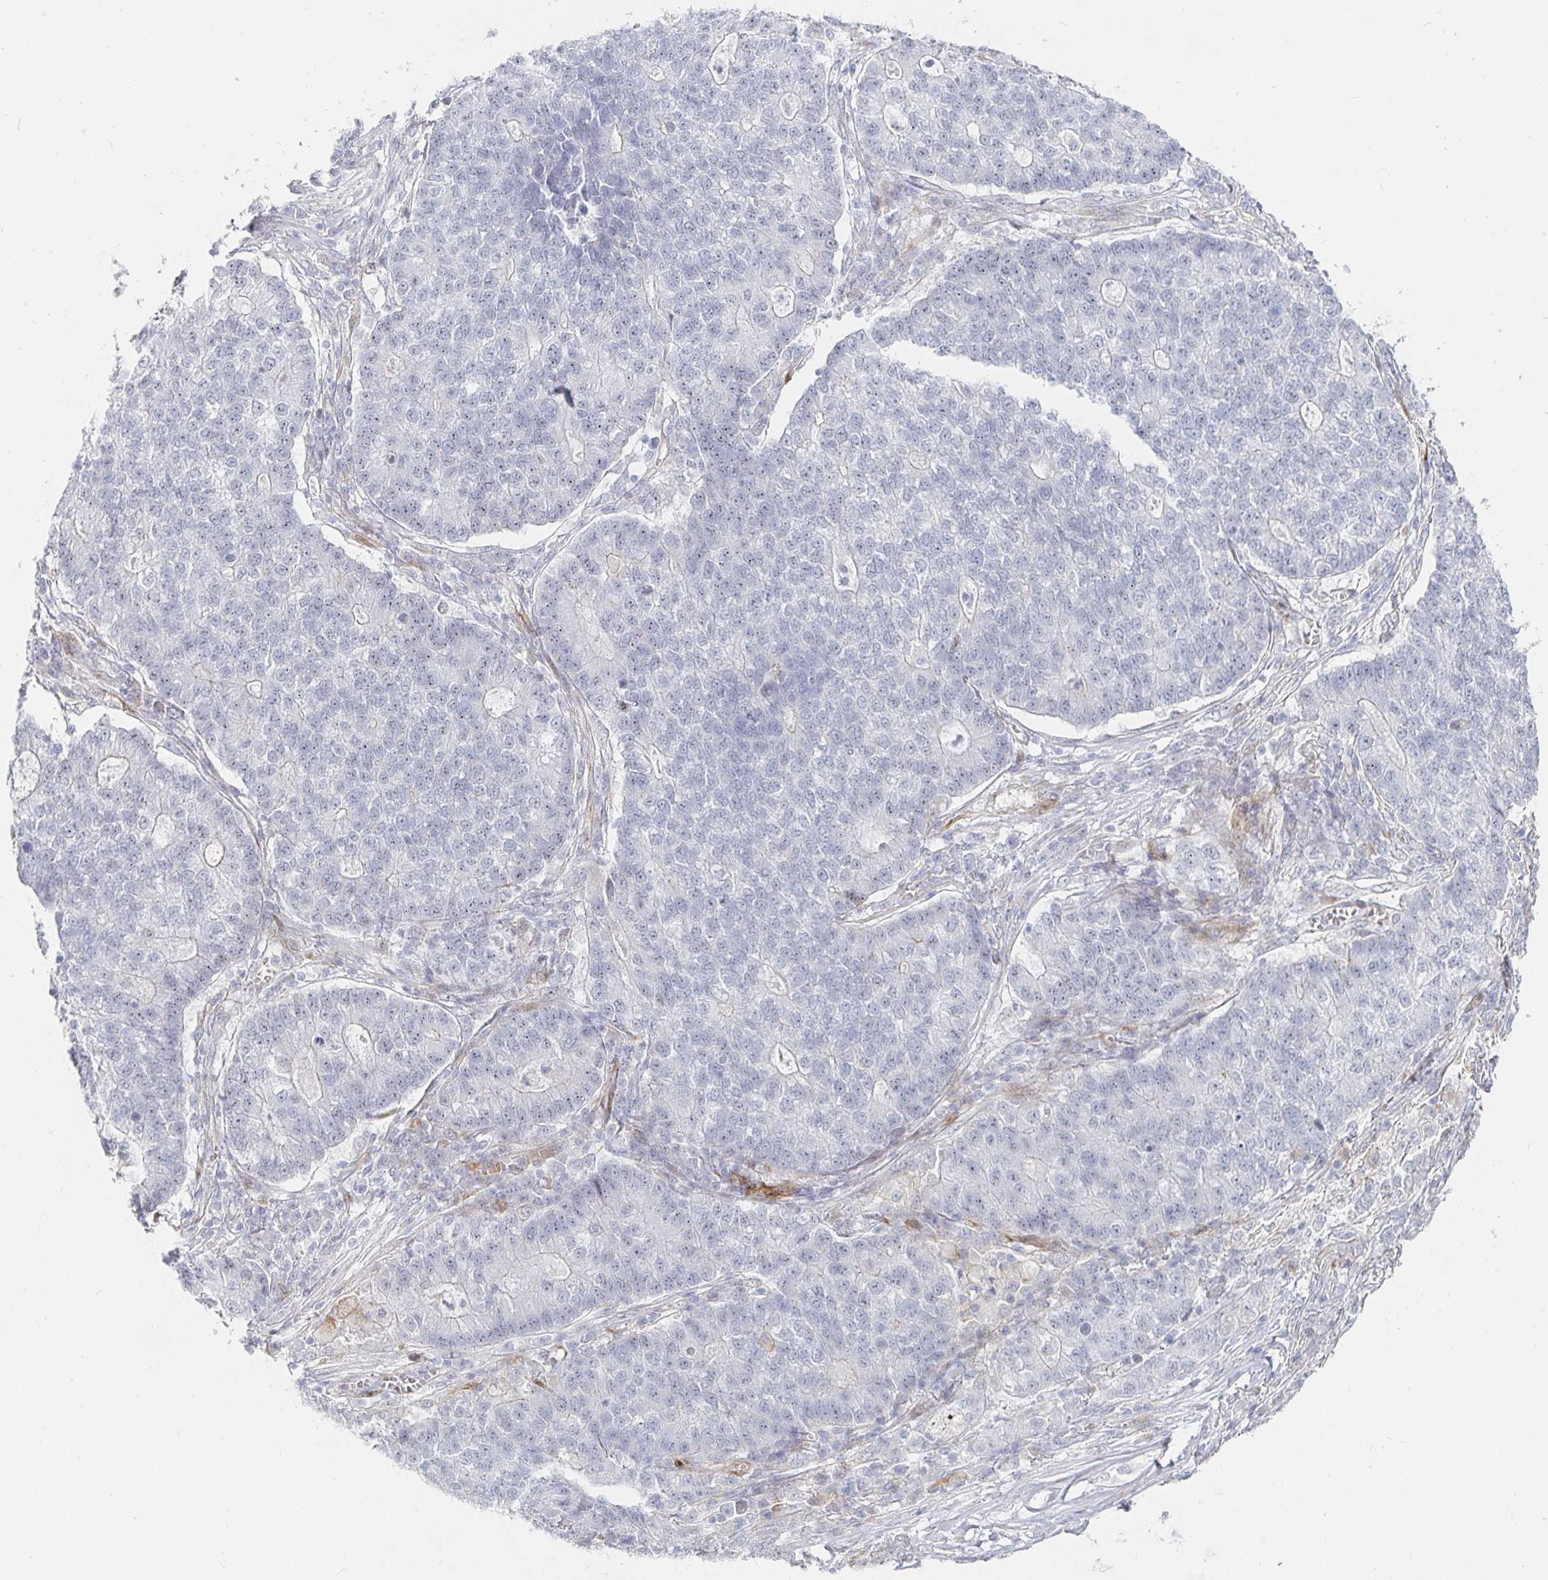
{"staining": {"intensity": "negative", "quantity": "none", "location": "none"}, "tissue": "lung cancer", "cell_type": "Tumor cells", "image_type": "cancer", "snomed": [{"axis": "morphology", "description": "Adenocarcinoma, NOS"}, {"axis": "topography", "description": "Lung"}], "caption": "The immunohistochemistry (IHC) photomicrograph has no significant staining in tumor cells of lung adenocarcinoma tissue.", "gene": "S100G", "patient": {"sex": "male", "age": 57}}